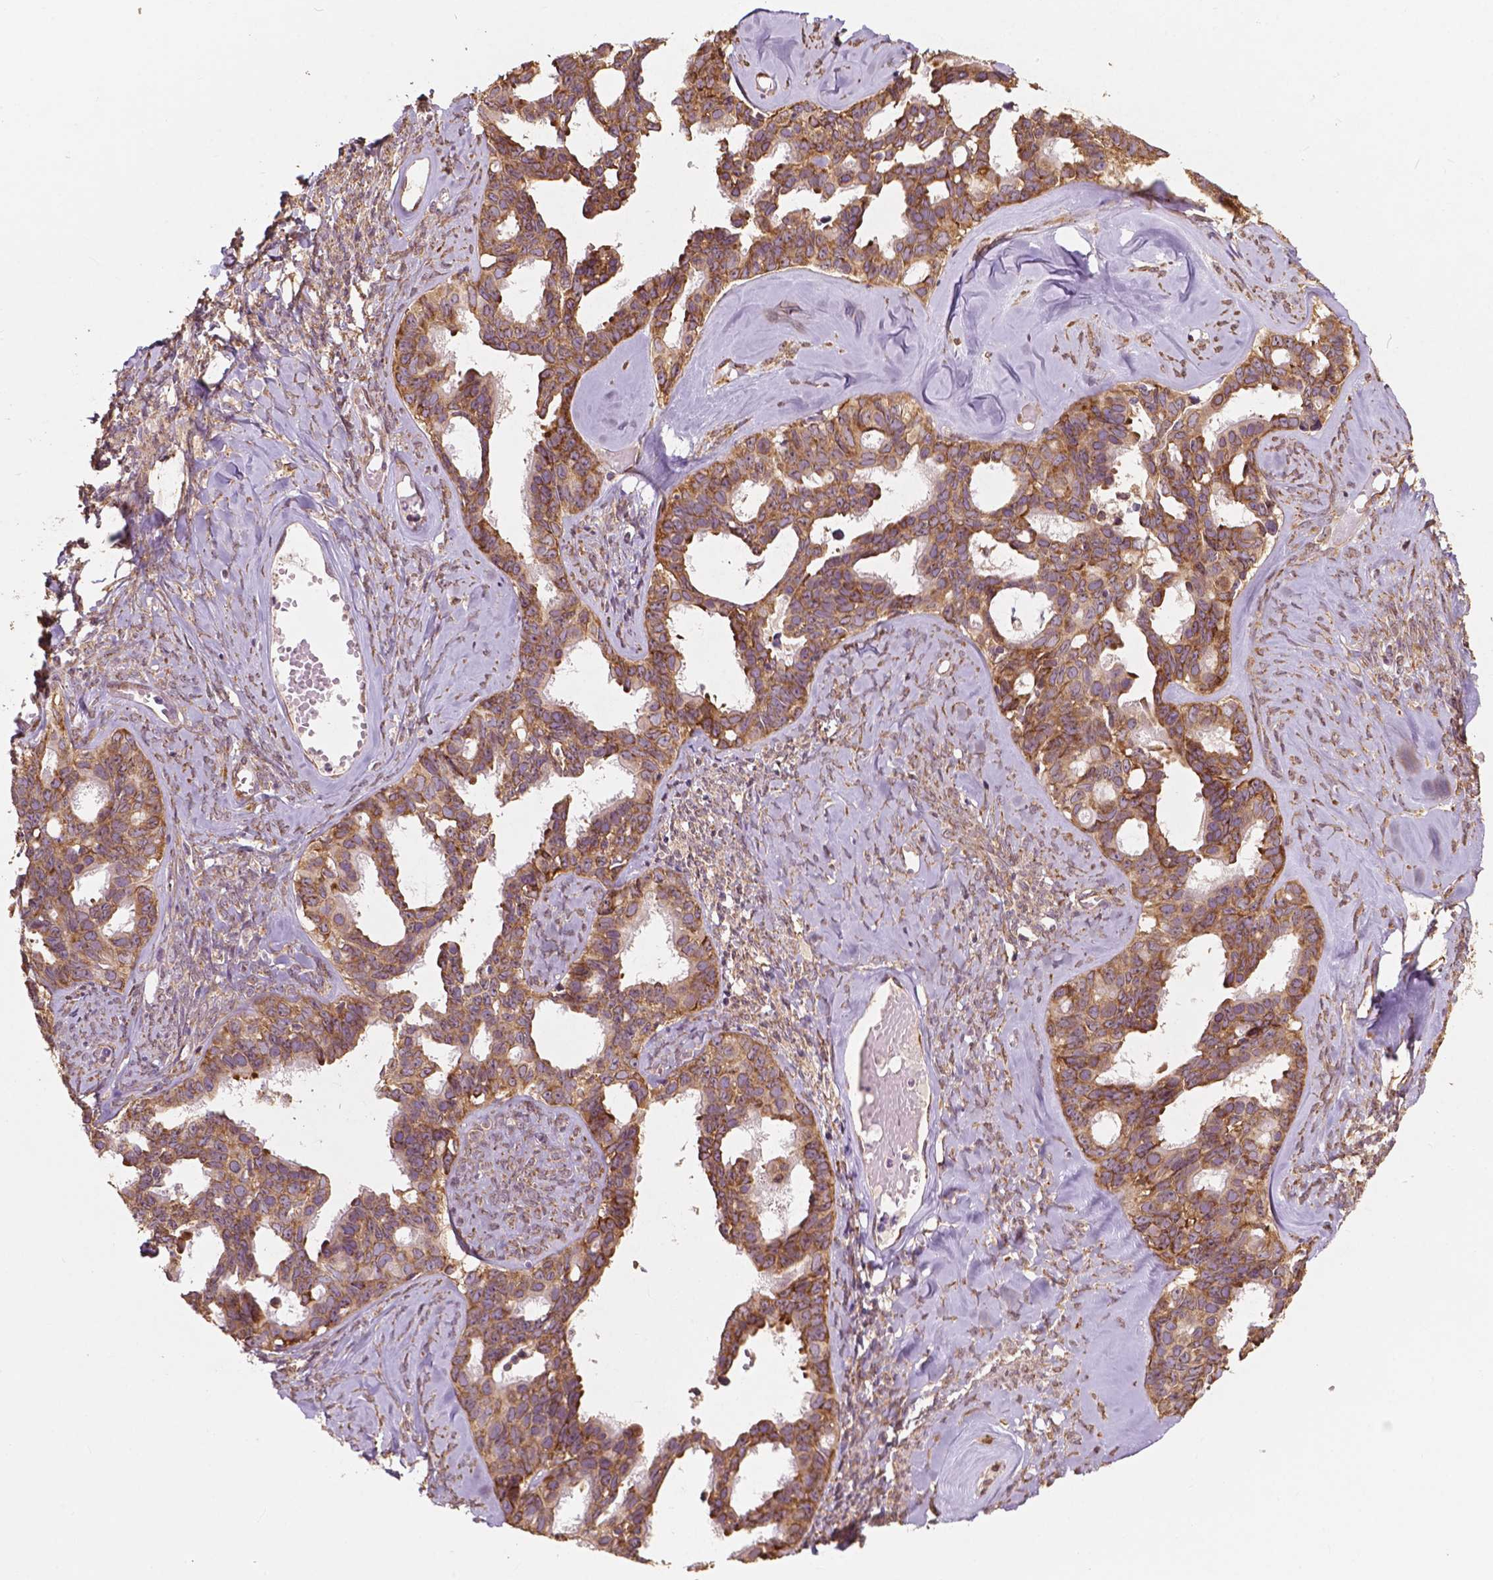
{"staining": {"intensity": "moderate", "quantity": ">75%", "location": "cytoplasmic/membranous"}, "tissue": "ovarian cancer", "cell_type": "Tumor cells", "image_type": "cancer", "snomed": [{"axis": "morphology", "description": "Cystadenocarcinoma, serous, NOS"}, {"axis": "topography", "description": "Ovary"}], "caption": "DAB (3,3'-diaminobenzidine) immunohistochemical staining of ovarian cancer exhibits moderate cytoplasmic/membranous protein positivity in about >75% of tumor cells.", "gene": "G3BP1", "patient": {"sex": "female", "age": 69}}